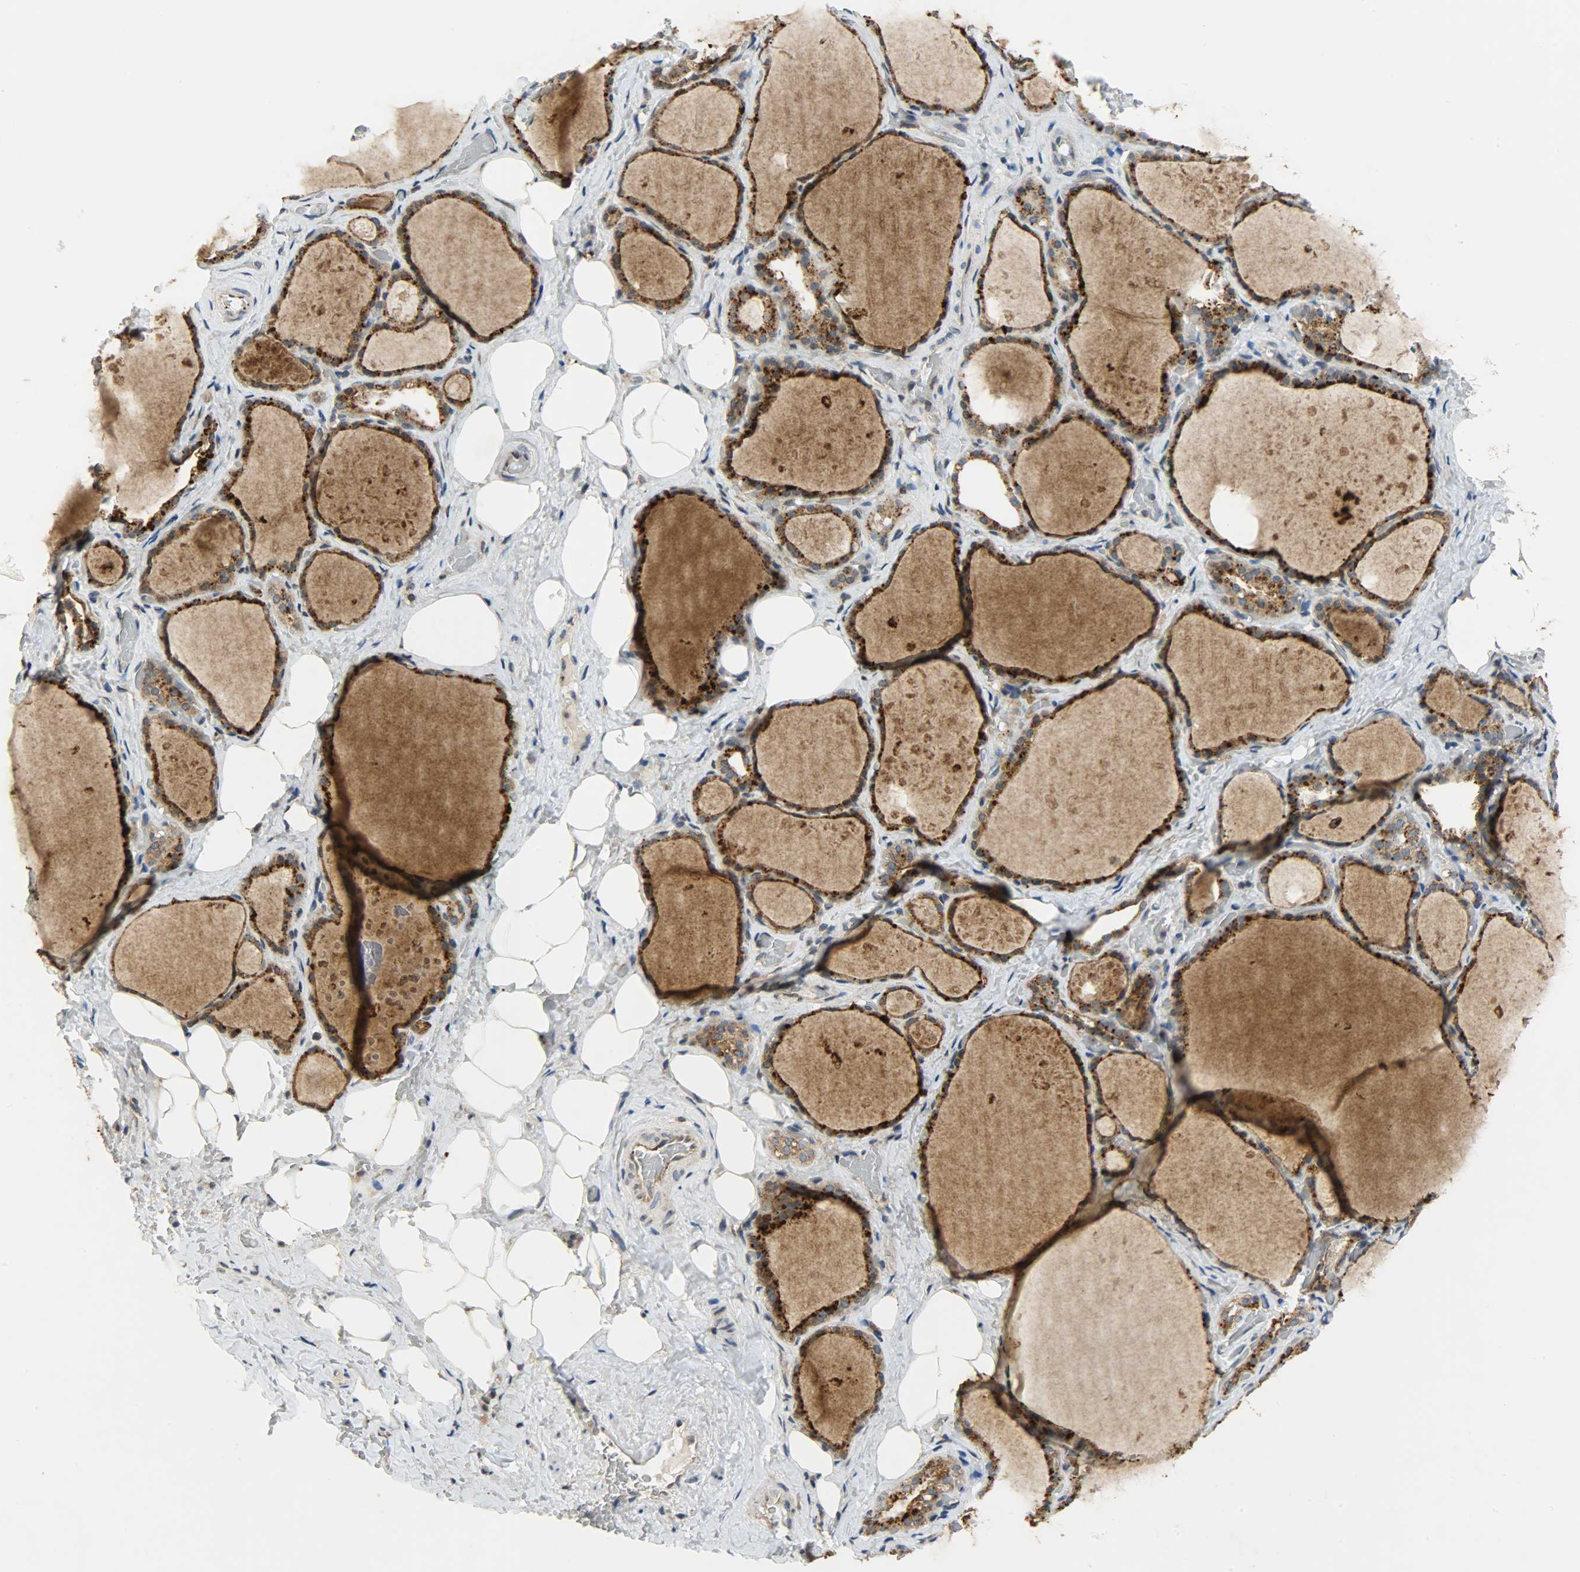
{"staining": {"intensity": "strong", "quantity": ">75%", "location": "cytoplasmic/membranous"}, "tissue": "thyroid gland", "cell_type": "Glandular cells", "image_type": "normal", "snomed": [{"axis": "morphology", "description": "Normal tissue, NOS"}, {"axis": "topography", "description": "Thyroid gland"}], "caption": "Protein expression analysis of benign human thyroid gland reveals strong cytoplasmic/membranous staining in approximately >75% of glandular cells. (IHC, brightfield microscopy, high magnification).", "gene": "GIT2", "patient": {"sex": "male", "age": 61}}